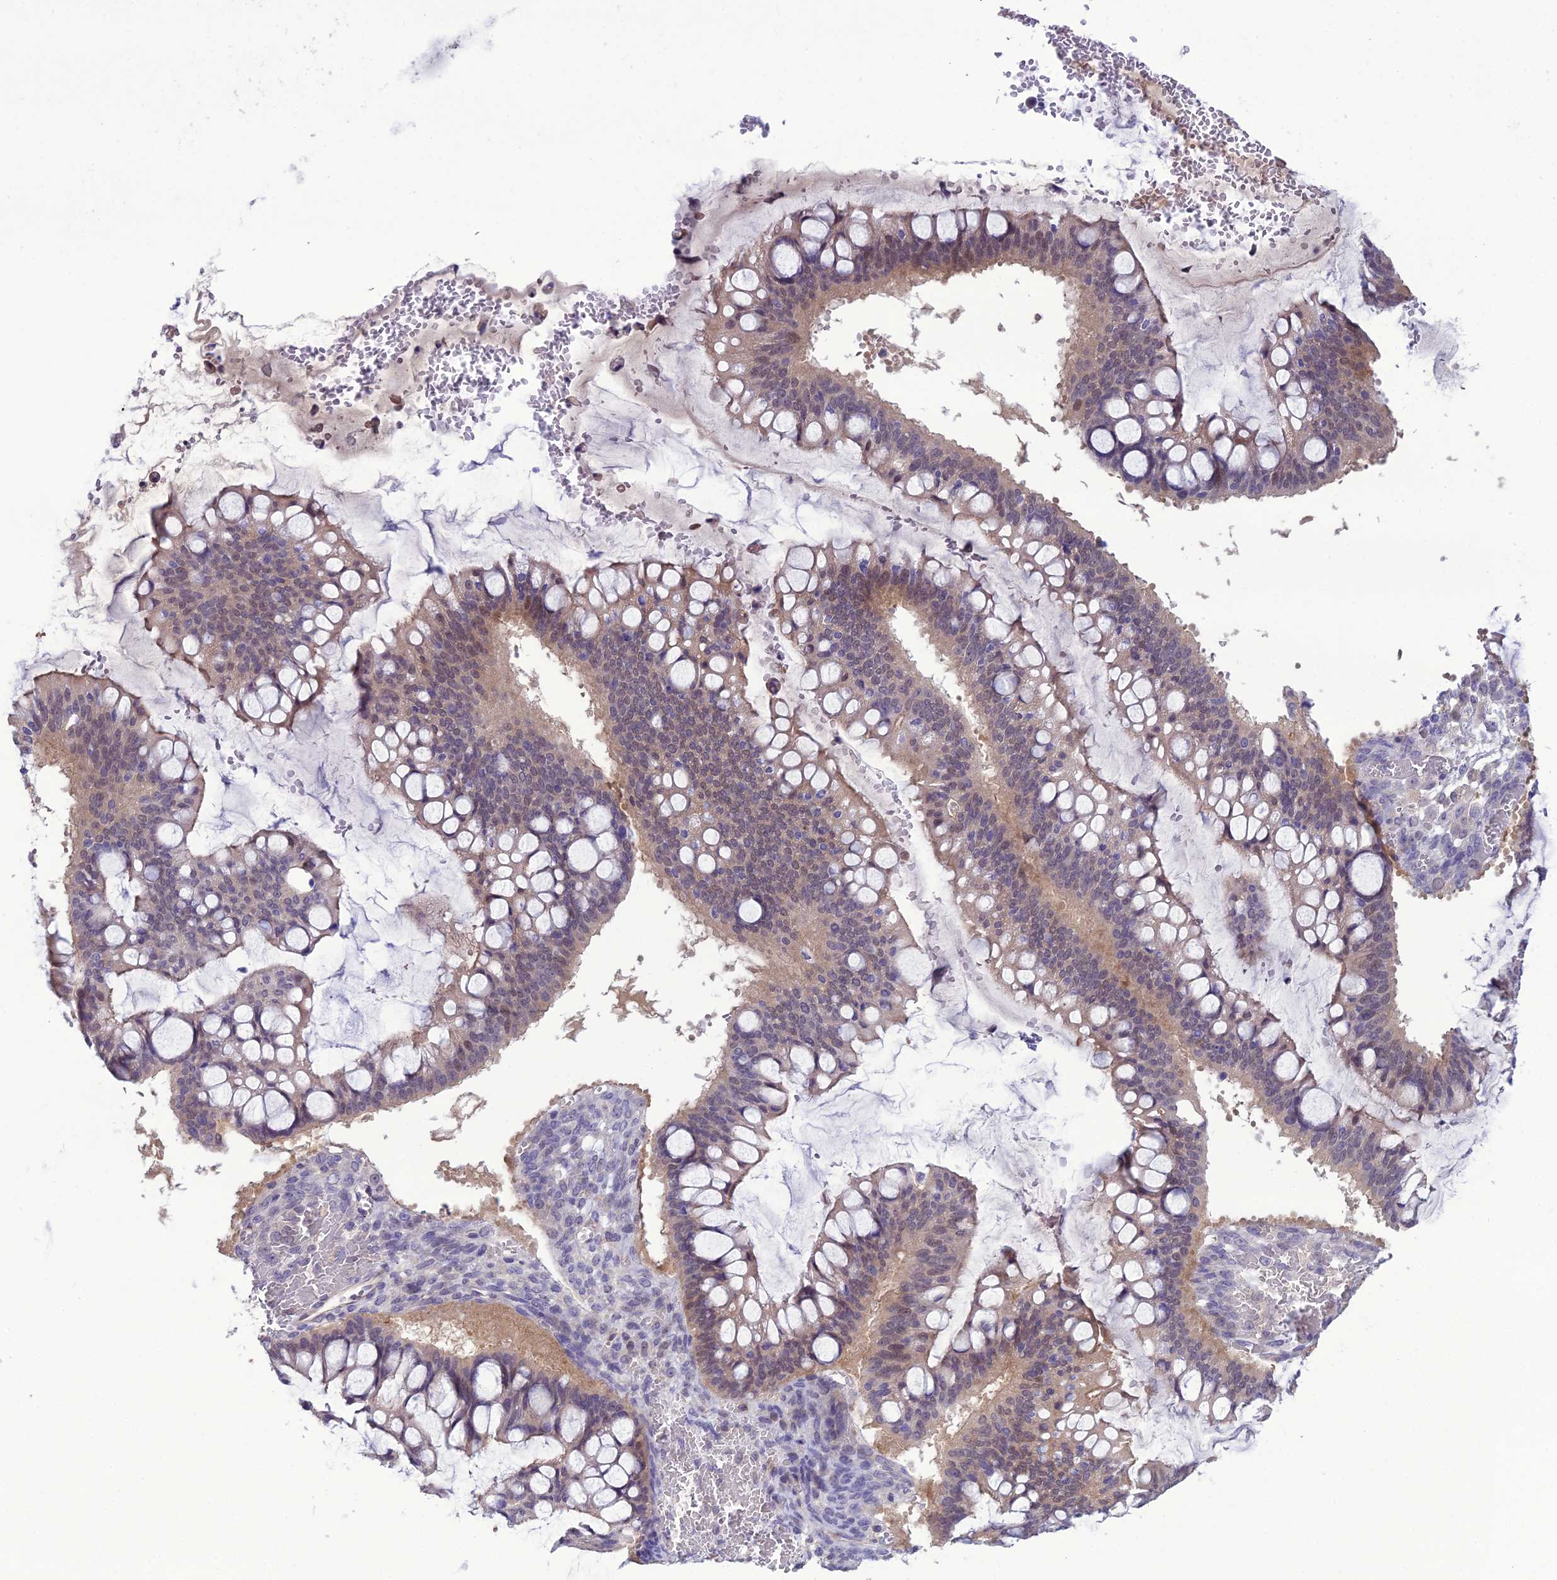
{"staining": {"intensity": "weak", "quantity": "25%-75%", "location": "nuclear"}, "tissue": "ovarian cancer", "cell_type": "Tumor cells", "image_type": "cancer", "snomed": [{"axis": "morphology", "description": "Cystadenocarcinoma, mucinous, NOS"}, {"axis": "topography", "description": "Ovary"}], "caption": "Immunohistochemical staining of human ovarian cancer (mucinous cystadenocarcinoma) displays low levels of weak nuclear protein expression in approximately 25%-75% of tumor cells.", "gene": "GDF6", "patient": {"sex": "female", "age": 73}}